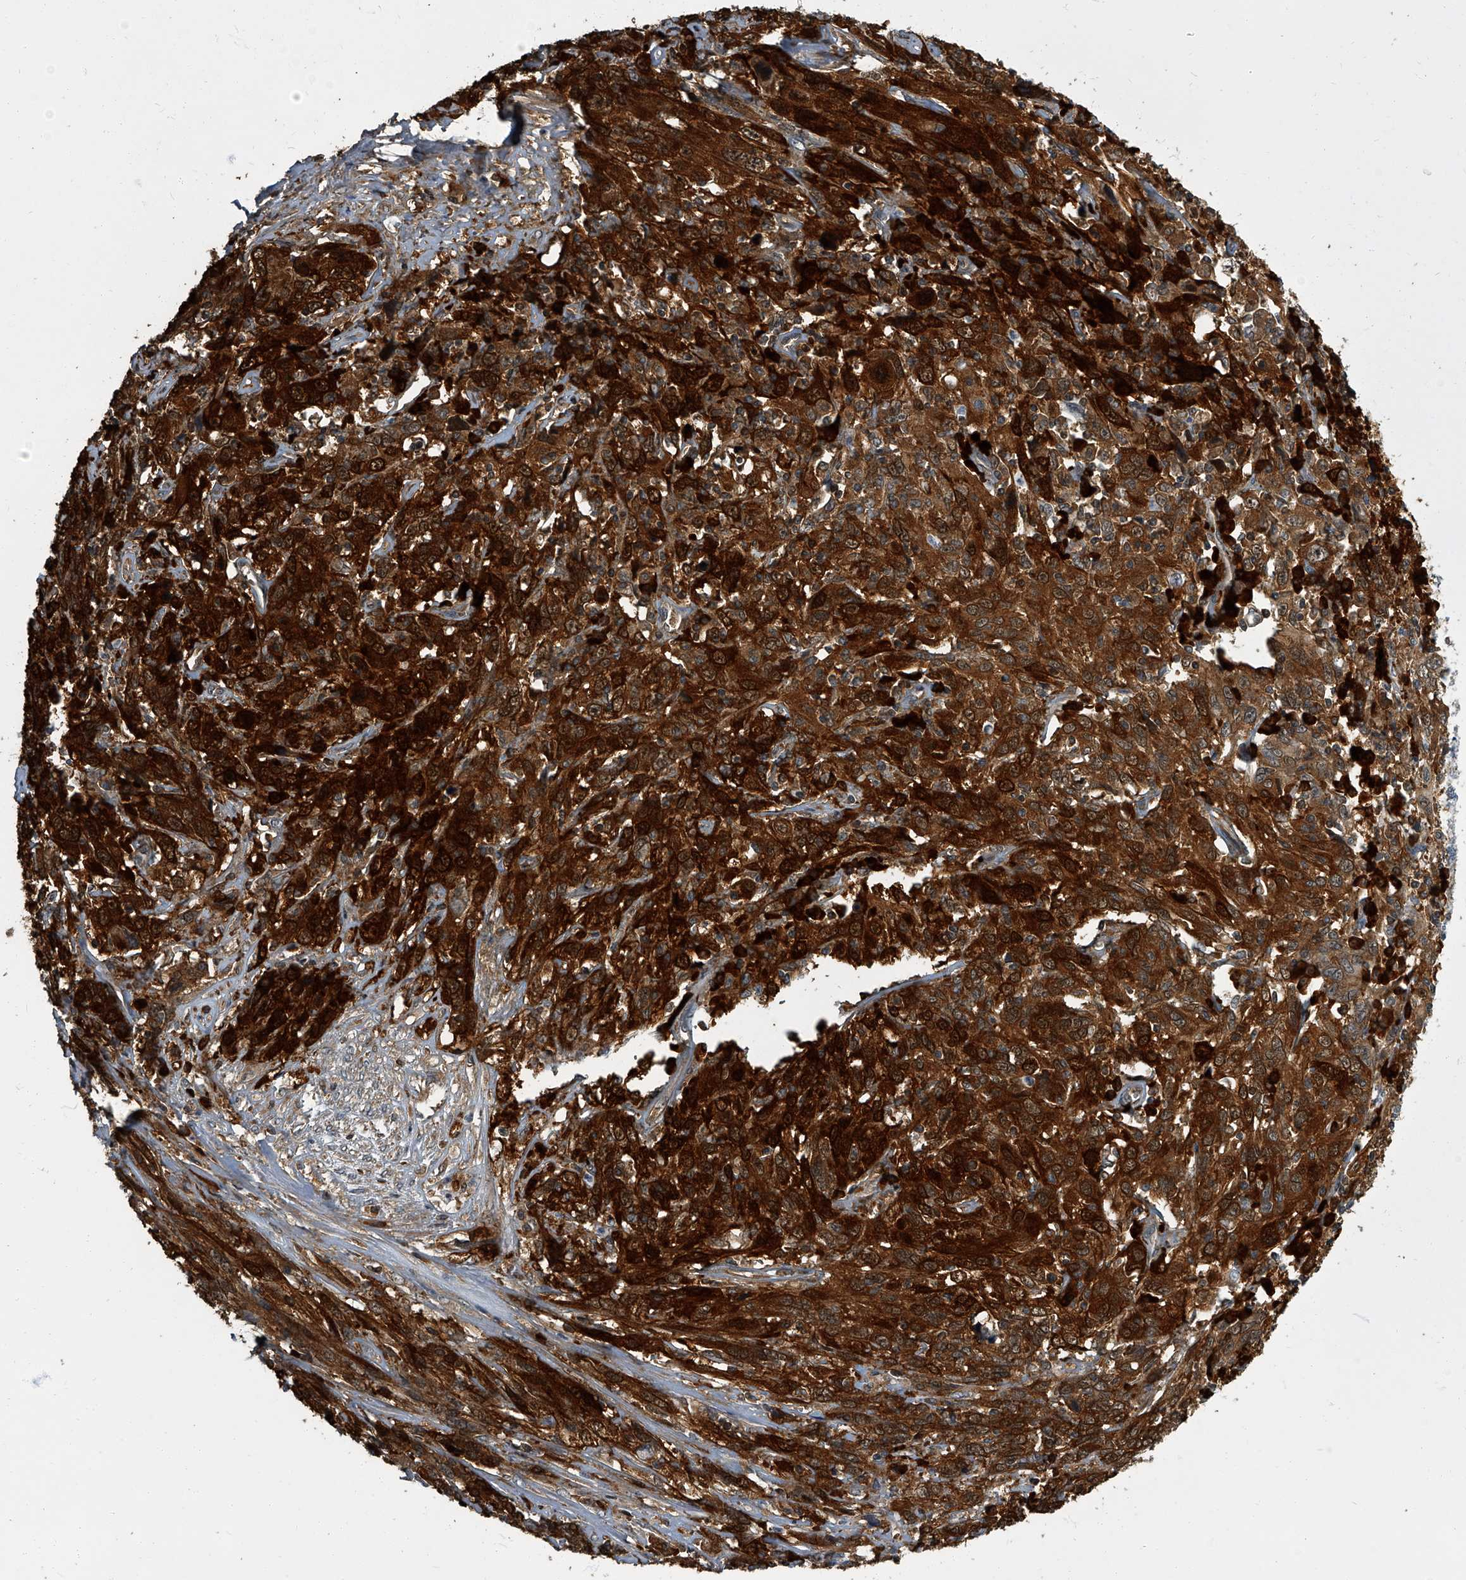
{"staining": {"intensity": "strong", "quantity": ">75%", "location": "cytoplasmic/membranous"}, "tissue": "cervical cancer", "cell_type": "Tumor cells", "image_type": "cancer", "snomed": [{"axis": "morphology", "description": "Squamous cell carcinoma, NOS"}, {"axis": "topography", "description": "Cervix"}], "caption": "Immunohistochemical staining of squamous cell carcinoma (cervical) demonstrates strong cytoplasmic/membranous protein staining in about >75% of tumor cells.", "gene": "CDV3", "patient": {"sex": "female", "age": 46}}